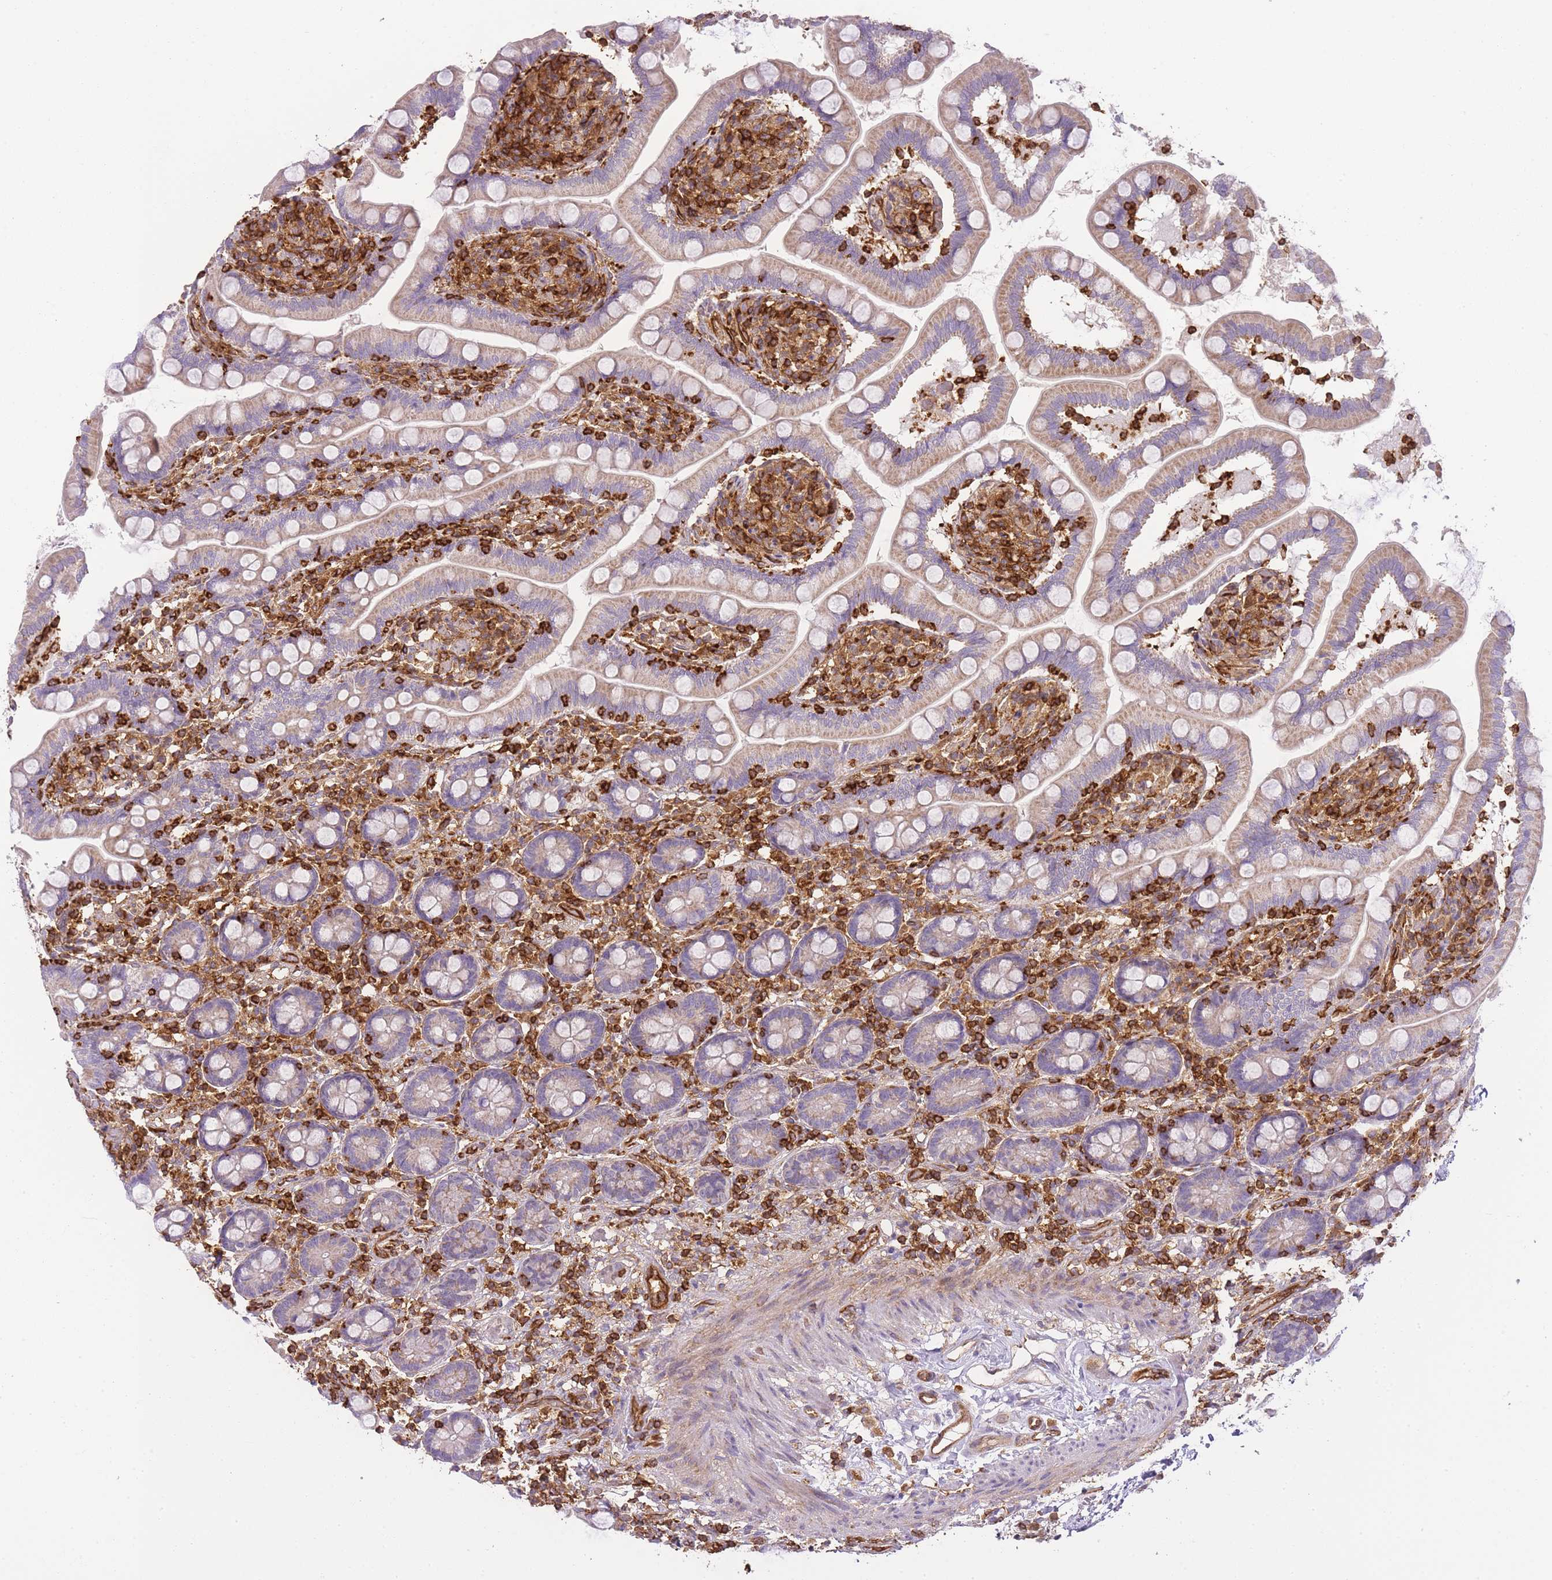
{"staining": {"intensity": "negative", "quantity": "none", "location": "none"}, "tissue": "small intestine", "cell_type": "Glandular cells", "image_type": "normal", "snomed": [{"axis": "morphology", "description": "Normal tissue, NOS"}, {"axis": "topography", "description": "Small intestine"}], "caption": "The photomicrograph shows no significant expression in glandular cells of small intestine. The staining was performed using DAB to visualize the protein expression in brown, while the nuclei were stained in blue with hematoxylin (Magnification: 20x).", "gene": "MSN", "patient": {"sex": "female", "age": 64}}